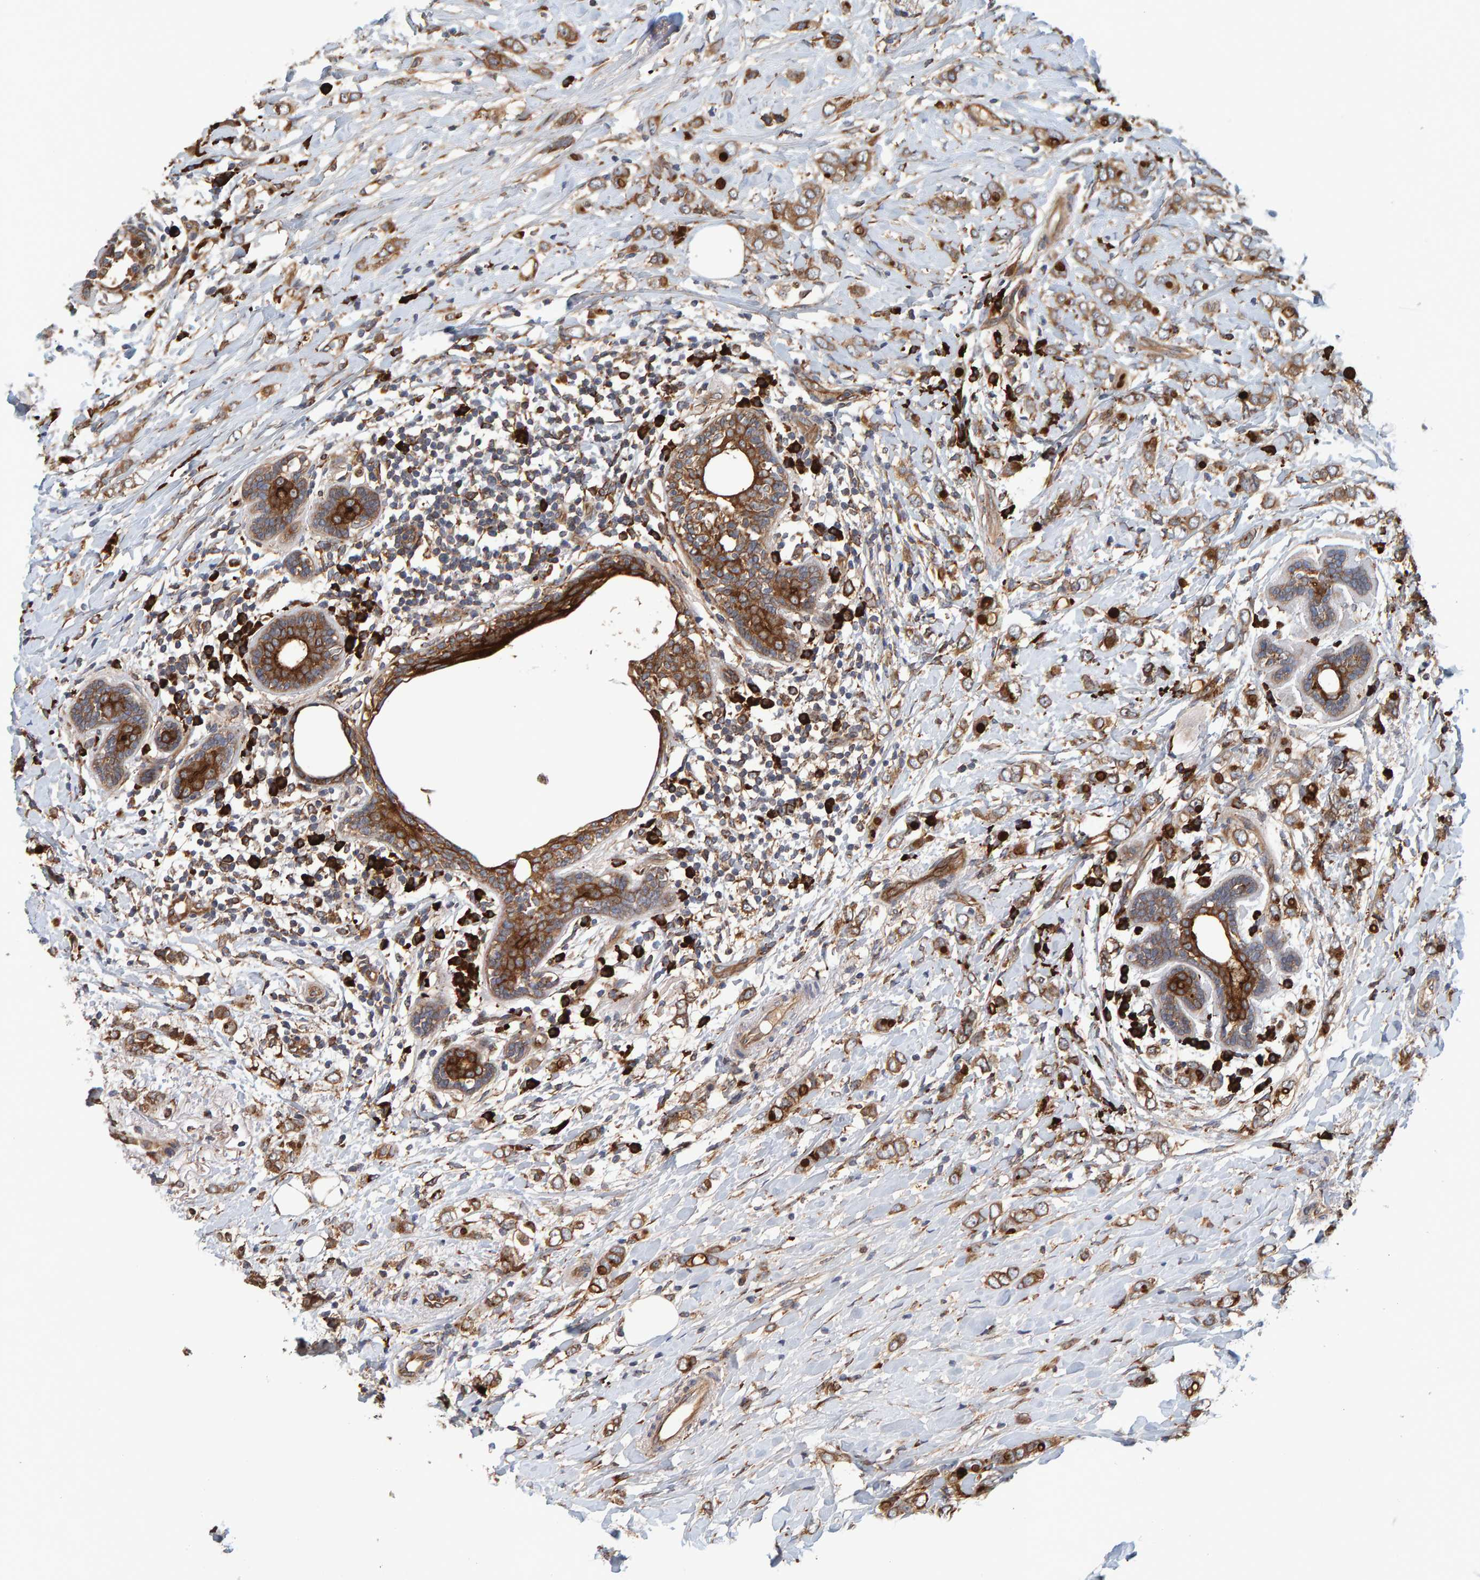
{"staining": {"intensity": "strong", "quantity": ">75%", "location": "cytoplasmic/membranous"}, "tissue": "breast cancer", "cell_type": "Tumor cells", "image_type": "cancer", "snomed": [{"axis": "morphology", "description": "Normal tissue, NOS"}, {"axis": "morphology", "description": "Lobular carcinoma"}, {"axis": "topography", "description": "Breast"}], "caption": "Breast lobular carcinoma stained with a brown dye reveals strong cytoplasmic/membranous positive positivity in approximately >75% of tumor cells.", "gene": "BAIAP2", "patient": {"sex": "female", "age": 47}}